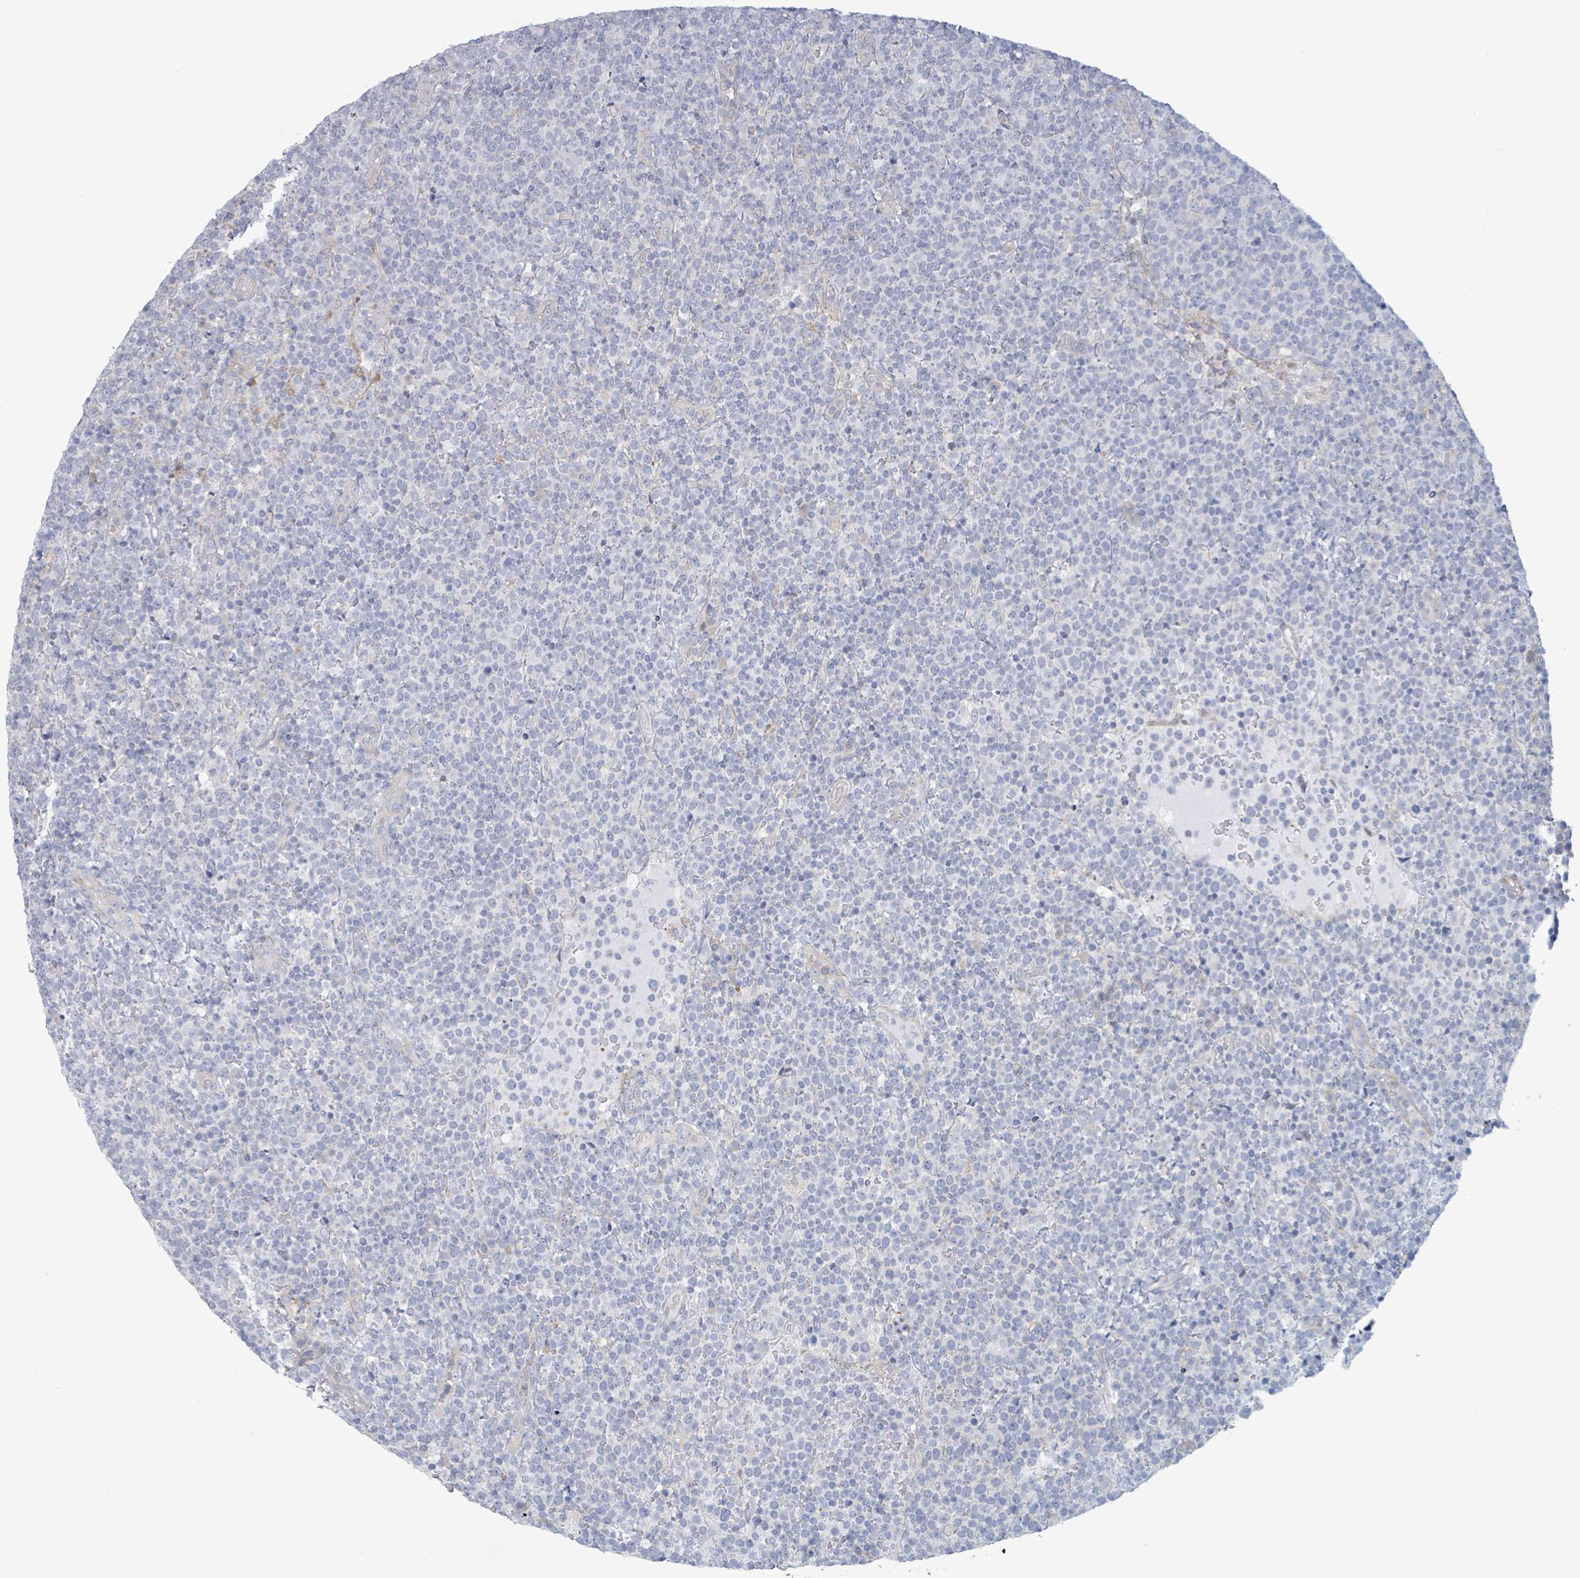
{"staining": {"intensity": "negative", "quantity": "none", "location": "none"}, "tissue": "lymphoma", "cell_type": "Tumor cells", "image_type": "cancer", "snomed": [{"axis": "morphology", "description": "Malignant lymphoma, non-Hodgkin's type, High grade"}, {"axis": "topography", "description": "Lymph node"}], "caption": "A micrograph of lymphoma stained for a protein shows no brown staining in tumor cells. Nuclei are stained in blue.", "gene": "COL13A1", "patient": {"sex": "male", "age": 61}}